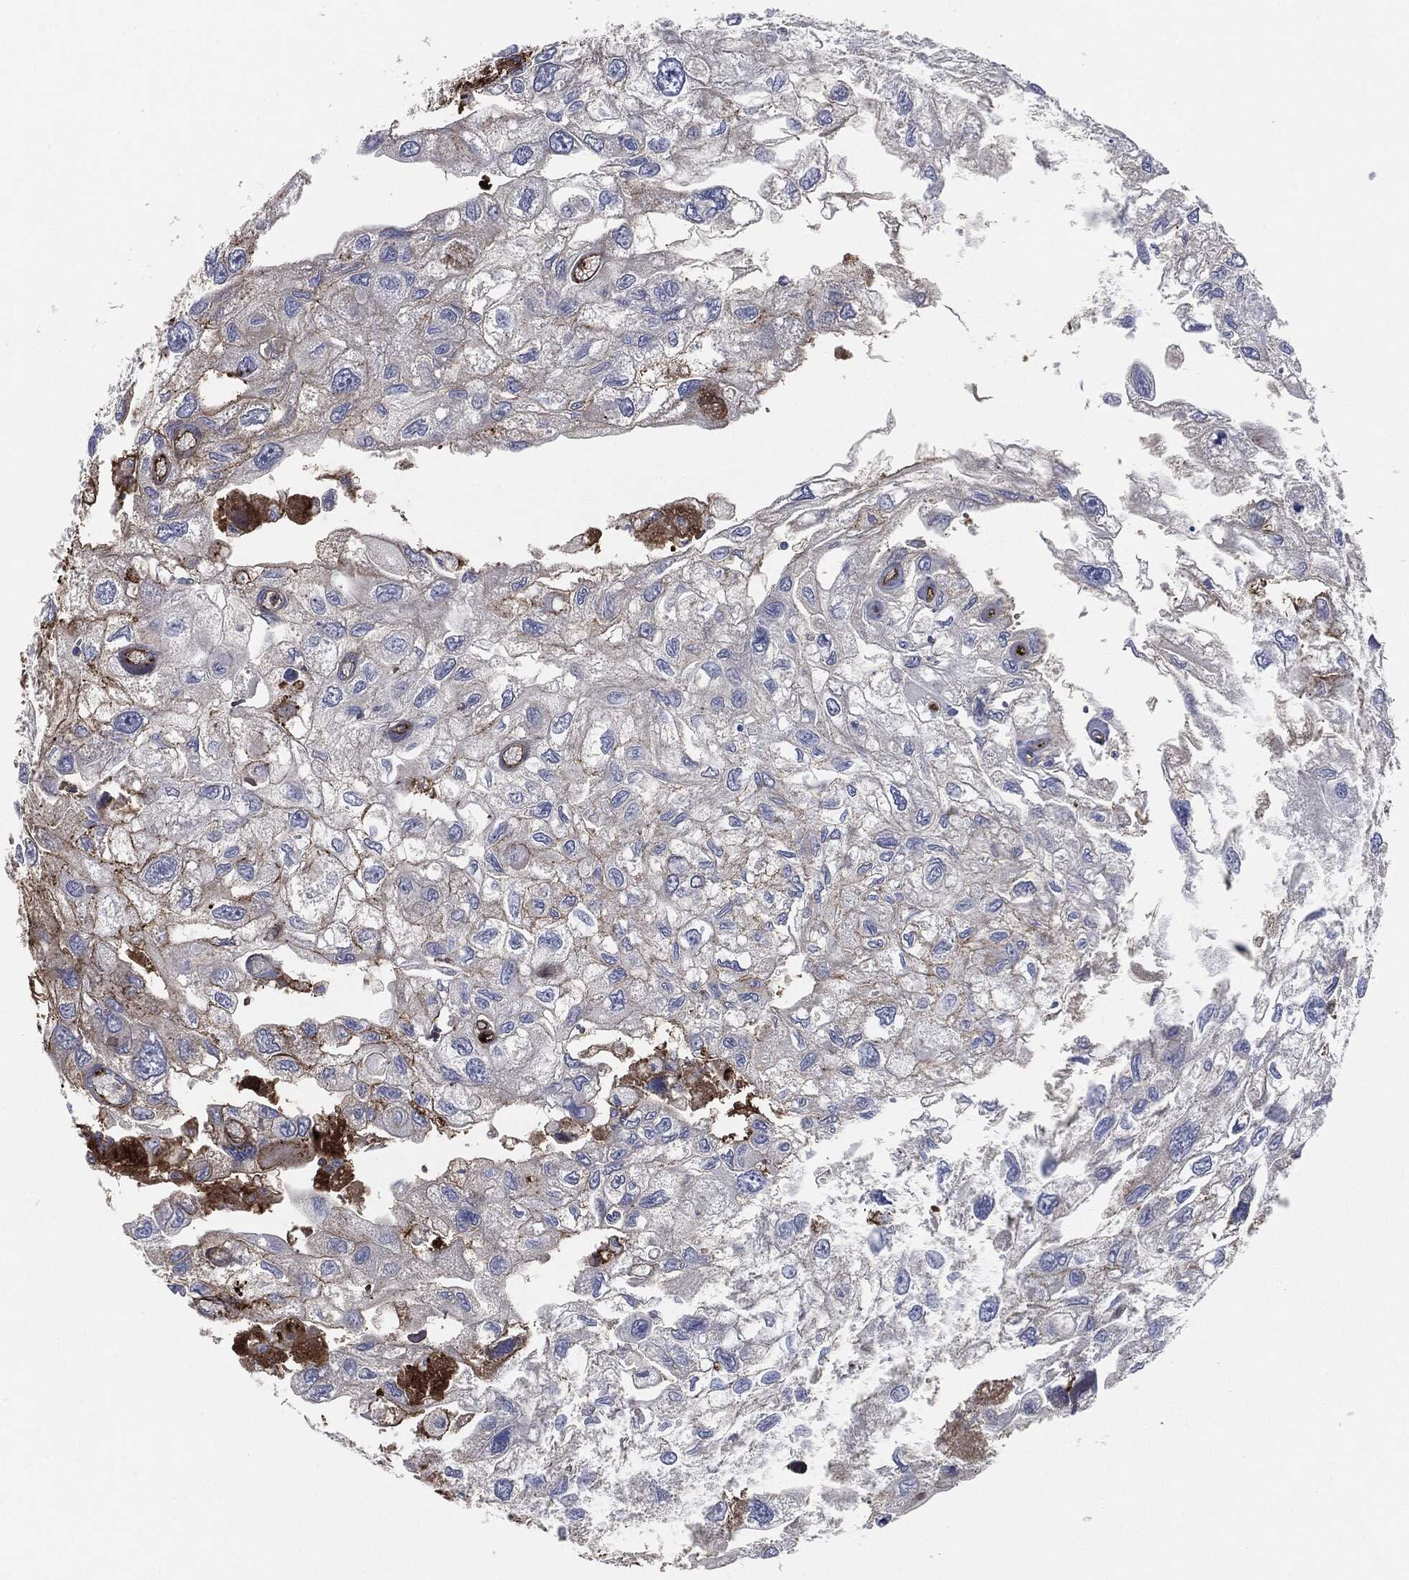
{"staining": {"intensity": "strong", "quantity": "<25%", "location": "cytoplasmic/membranous"}, "tissue": "urothelial cancer", "cell_type": "Tumor cells", "image_type": "cancer", "snomed": [{"axis": "morphology", "description": "Urothelial carcinoma, High grade"}, {"axis": "topography", "description": "Urinary bladder"}], "caption": "The image exhibits a brown stain indicating the presence of a protein in the cytoplasmic/membranous of tumor cells in high-grade urothelial carcinoma.", "gene": "APOB", "patient": {"sex": "male", "age": 59}}